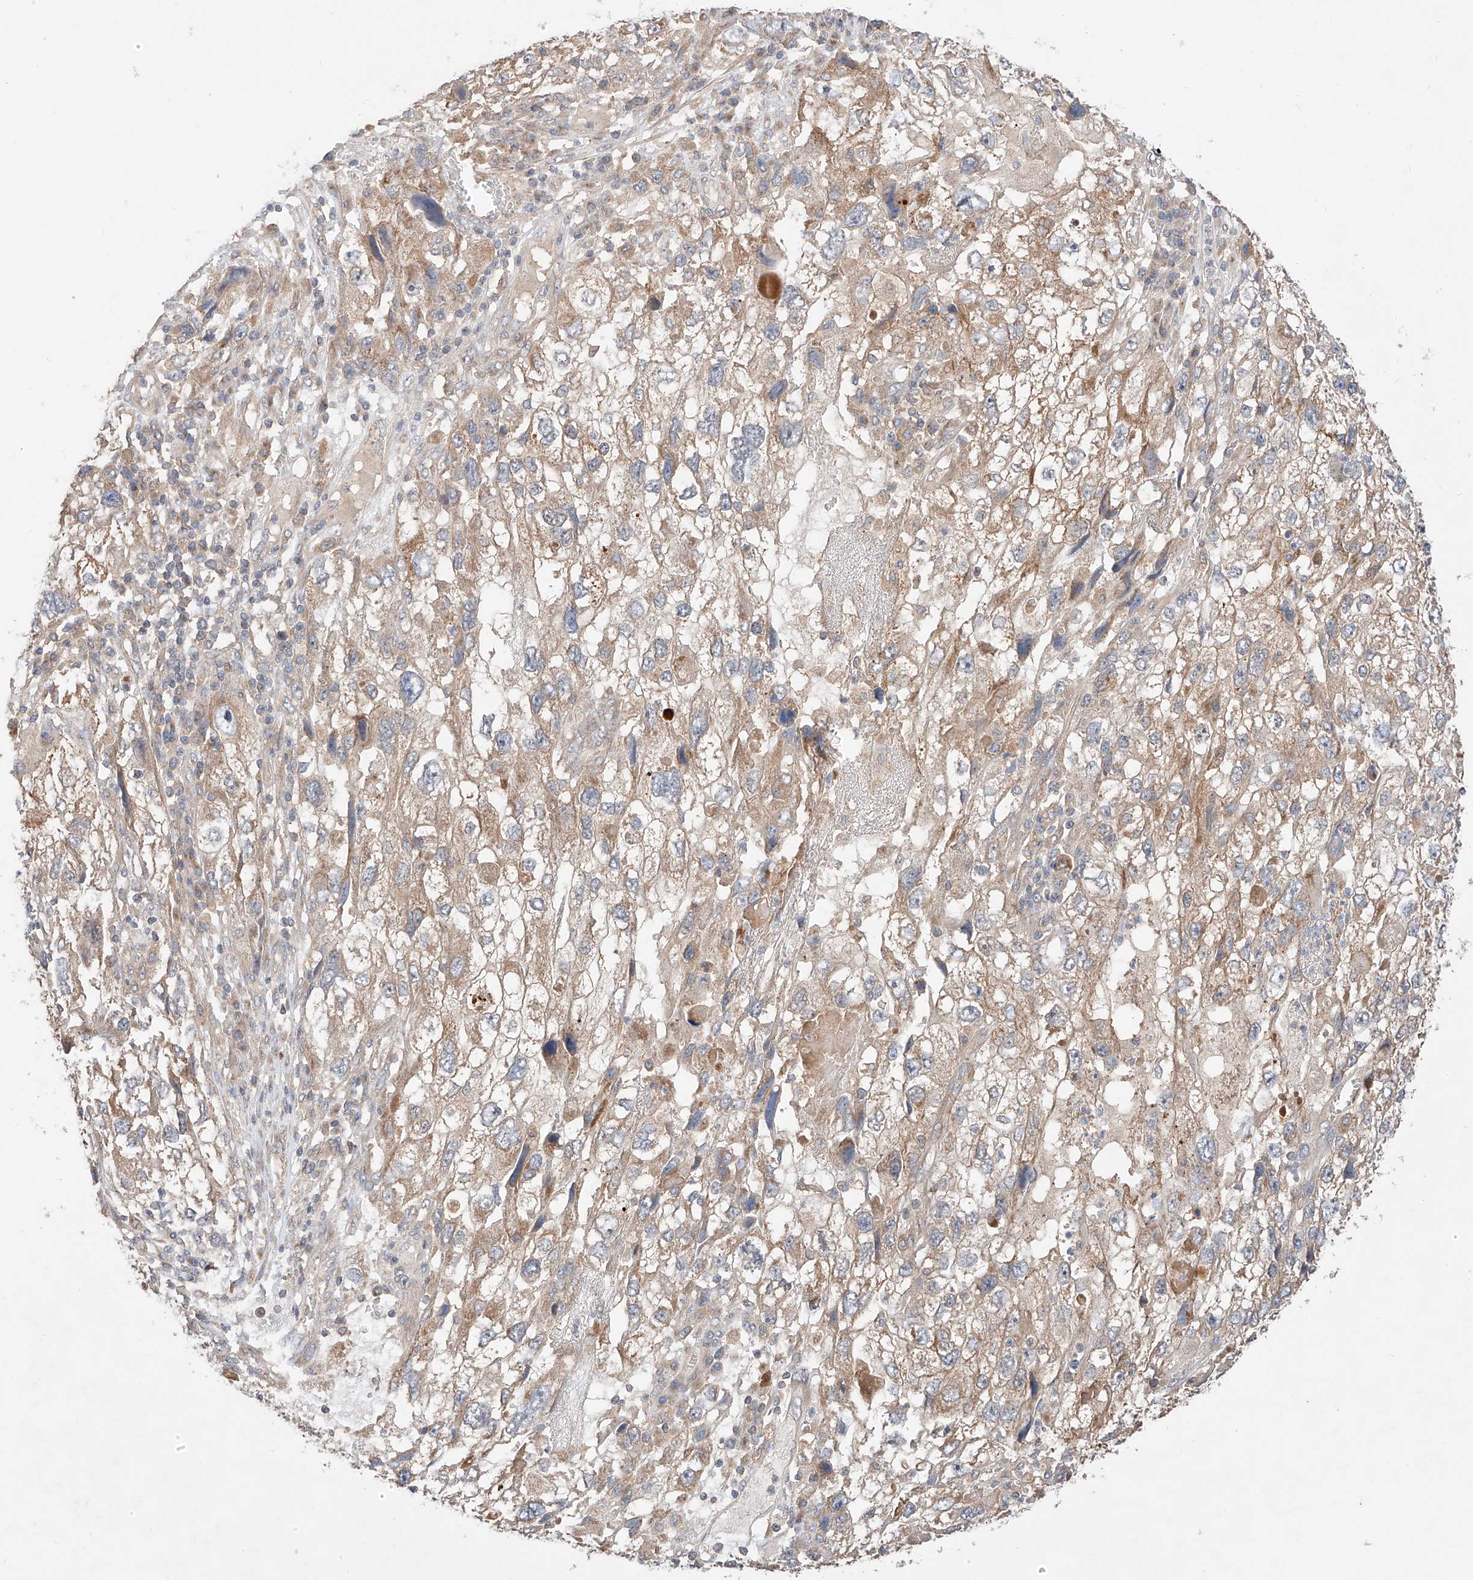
{"staining": {"intensity": "weak", "quantity": ">75%", "location": "cytoplasmic/membranous"}, "tissue": "endometrial cancer", "cell_type": "Tumor cells", "image_type": "cancer", "snomed": [{"axis": "morphology", "description": "Adenocarcinoma, NOS"}, {"axis": "topography", "description": "Endometrium"}], "caption": "Human adenocarcinoma (endometrial) stained for a protein (brown) shows weak cytoplasmic/membranous positive expression in approximately >75% of tumor cells.", "gene": "XPNPEP1", "patient": {"sex": "female", "age": 49}}